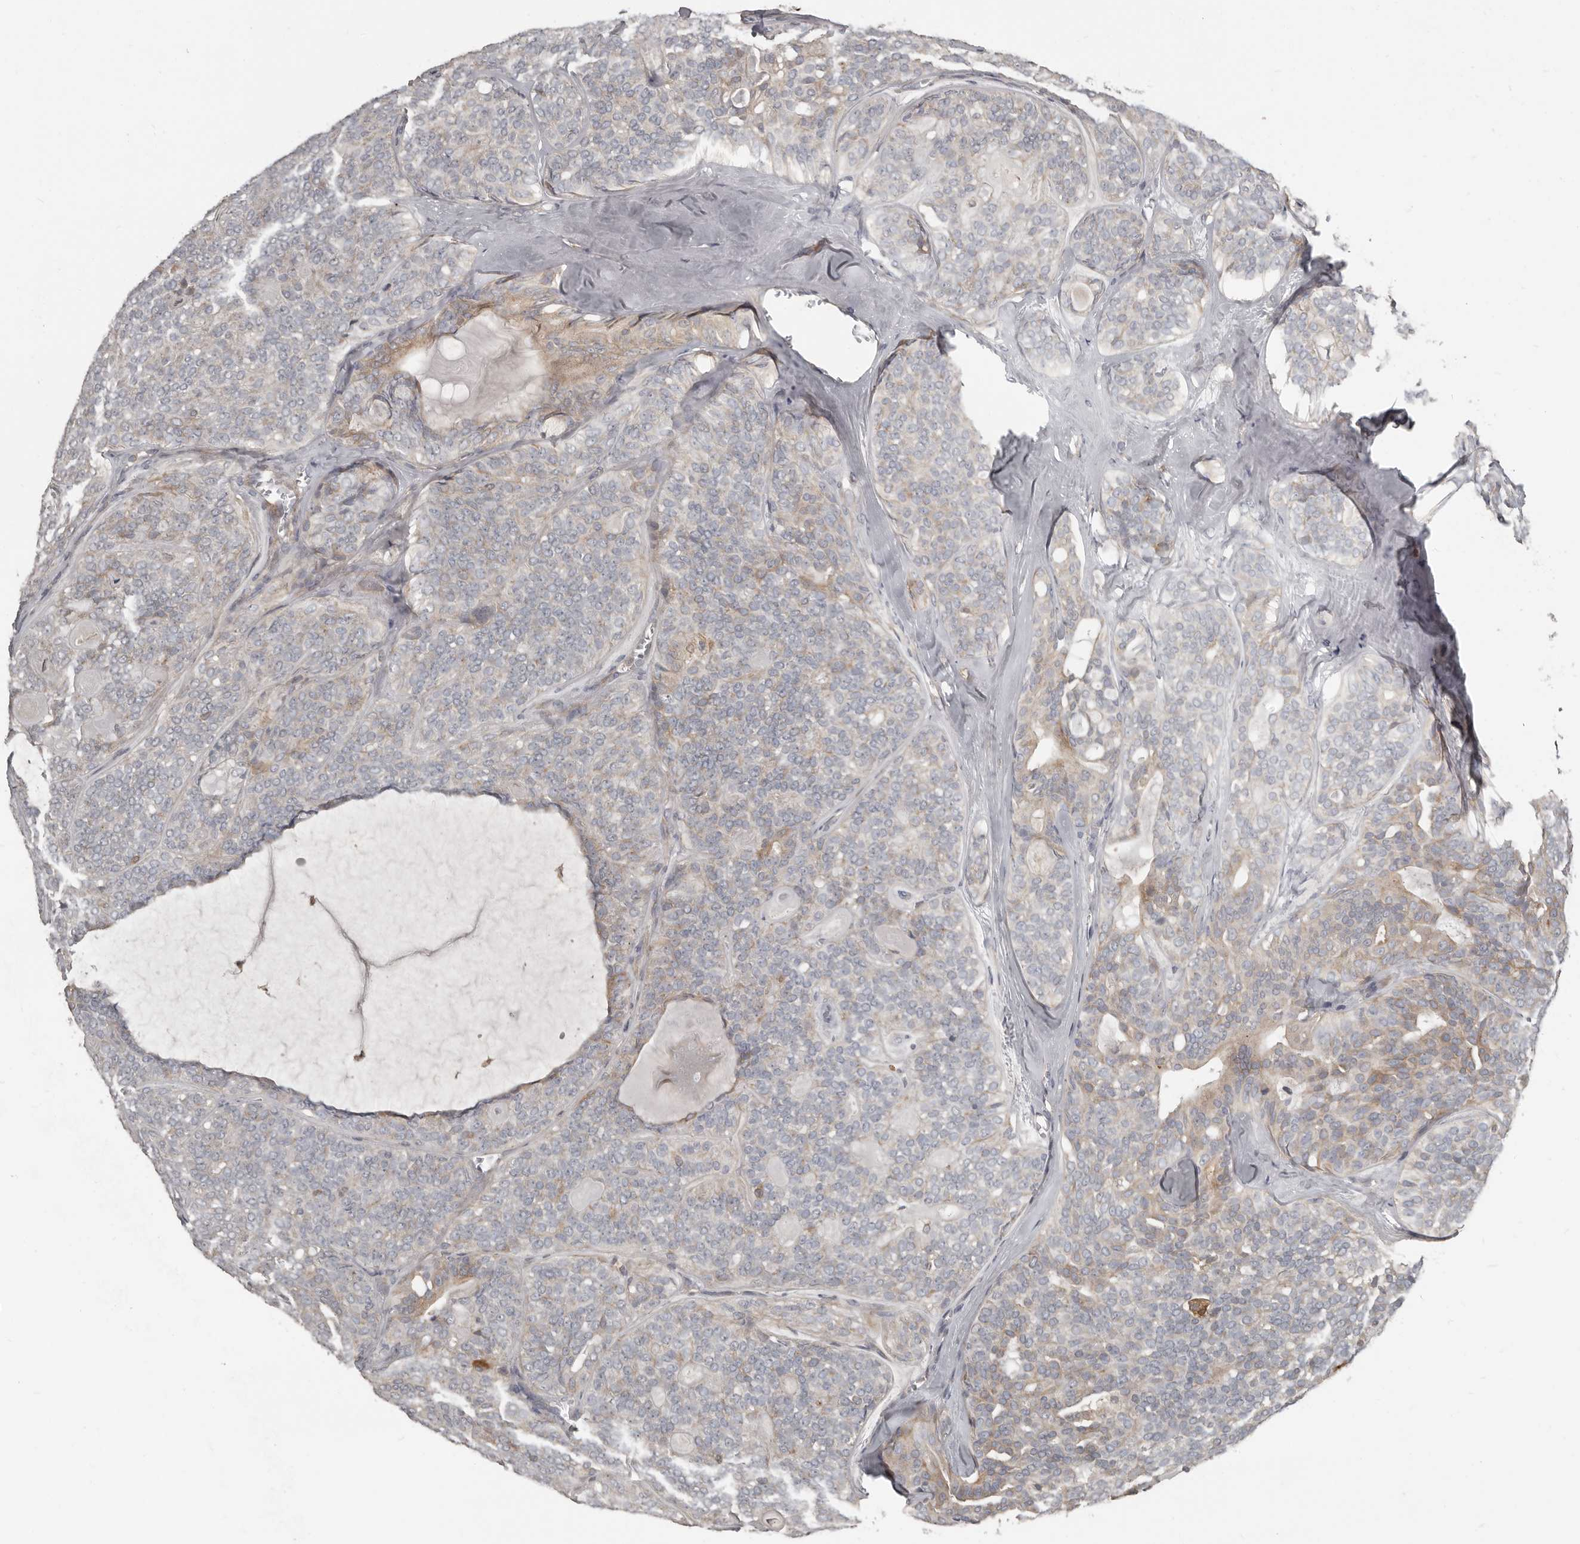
{"staining": {"intensity": "weak", "quantity": "25%-75%", "location": "cytoplasmic/membranous"}, "tissue": "head and neck cancer", "cell_type": "Tumor cells", "image_type": "cancer", "snomed": [{"axis": "morphology", "description": "Adenocarcinoma, NOS"}, {"axis": "topography", "description": "Head-Neck"}], "caption": "Immunohistochemistry (IHC) histopathology image of head and neck cancer stained for a protein (brown), which displays low levels of weak cytoplasmic/membranous positivity in about 25%-75% of tumor cells.", "gene": "KCNJ8", "patient": {"sex": "male", "age": 66}}